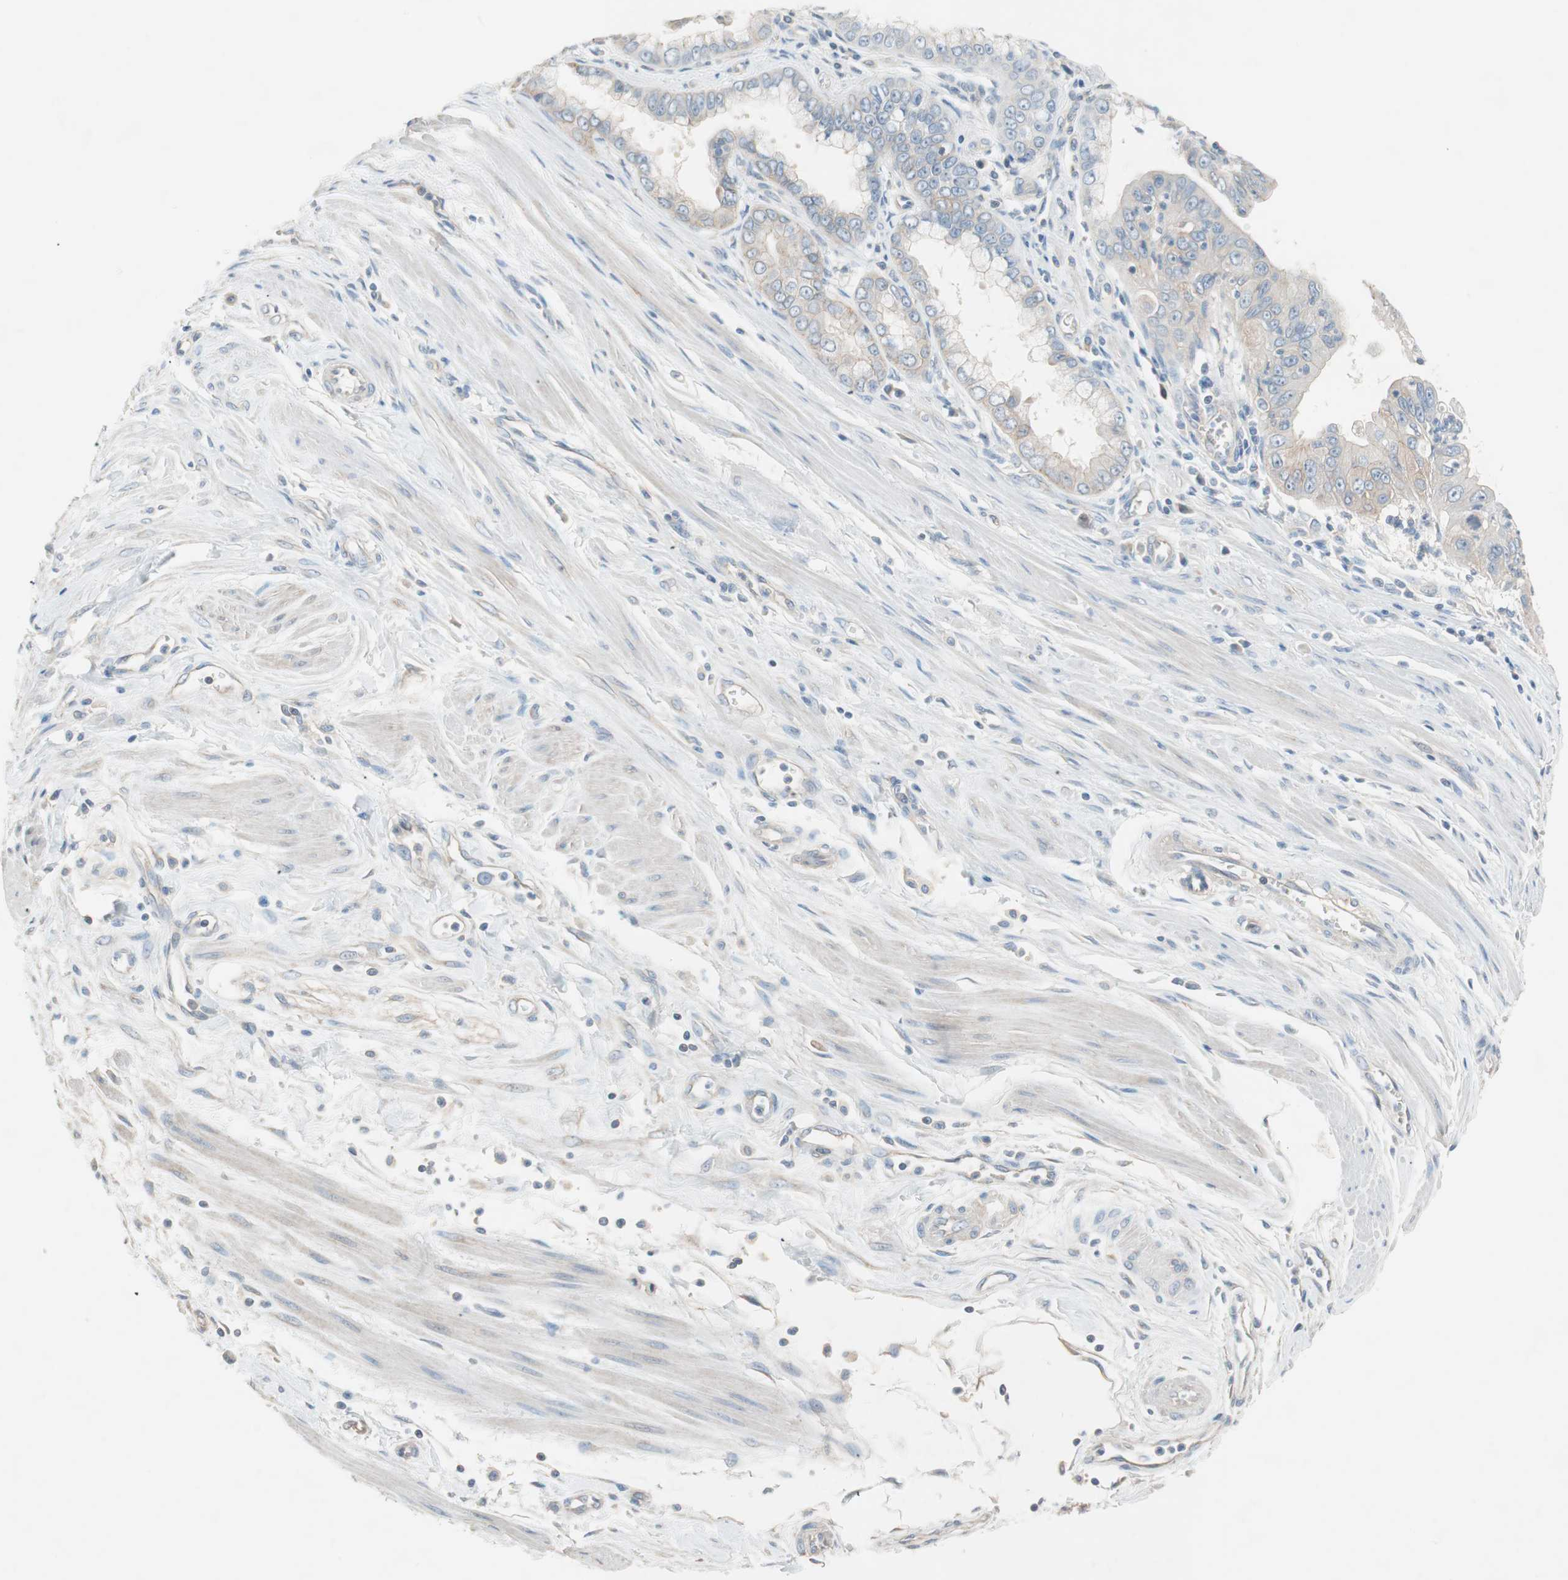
{"staining": {"intensity": "negative", "quantity": "none", "location": "none"}, "tissue": "pancreatic cancer", "cell_type": "Tumor cells", "image_type": "cancer", "snomed": [{"axis": "morphology", "description": "Normal tissue, NOS"}, {"axis": "topography", "description": "Lymph node"}], "caption": "An IHC micrograph of pancreatic cancer is shown. There is no staining in tumor cells of pancreatic cancer. (DAB IHC visualized using brightfield microscopy, high magnification).", "gene": "GLUL", "patient": {"sex": "male", "age": 50}}